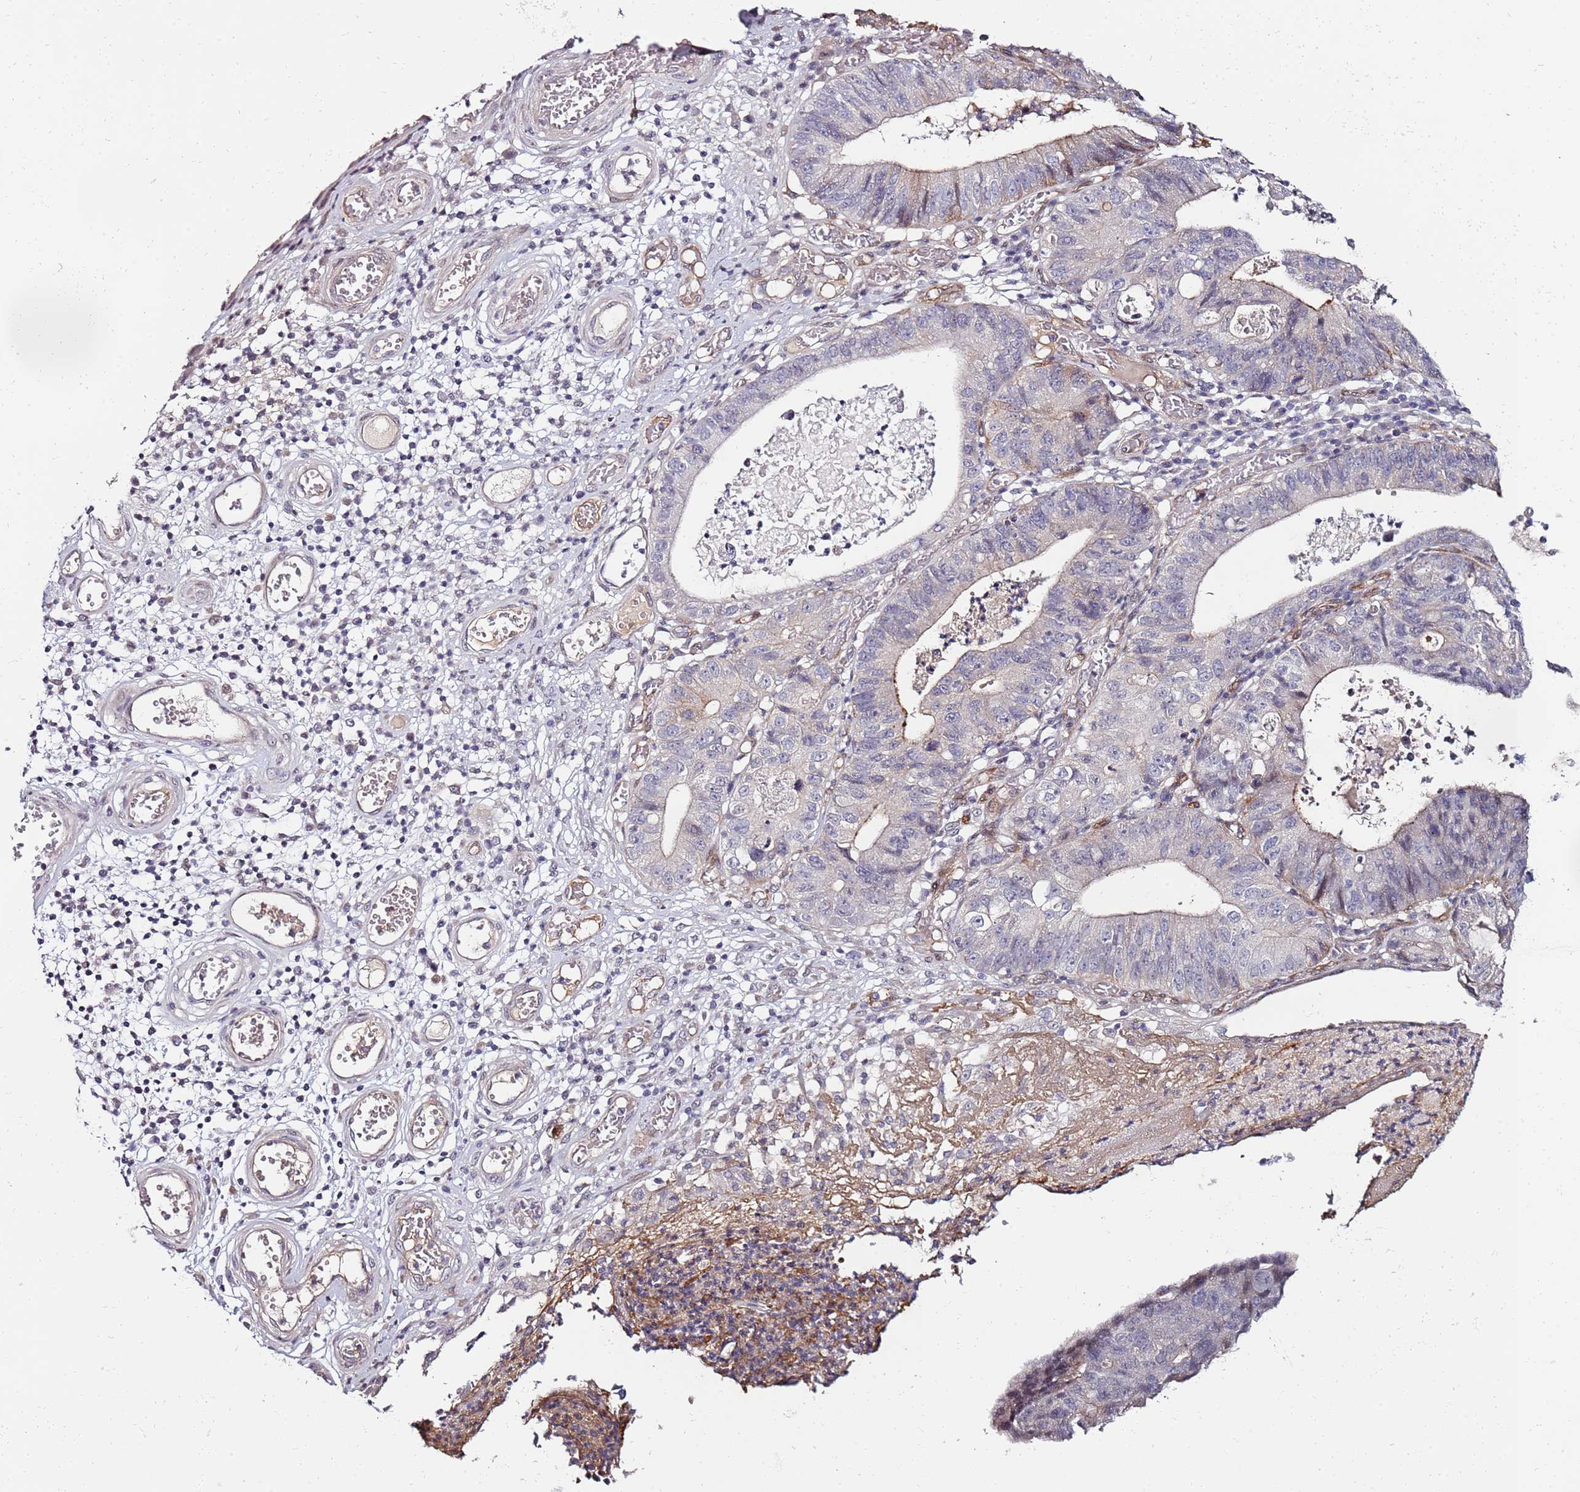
{"staining": {"intensity": "moderate", "quantity": "<25%", "location": "cytoplasmic/membranous"}, "tissue": "stomach cancer", "cell_type": "Tumor cells", "image_type": "cancer", "snomed": [{"axis": "morphology", "description": "Adenocarcinoma, NOS"}, {"axis": "topography", "description": "Stomach"}], "caption": "This histopathology image shows stomach adenocarcinoma stained with immunohistochemistry to label a protein in brown. The cytoplasmic/membranous of tumor cells show moderate positivity for the protein. Nuclei are counter-stained blue.", "gene": "DUSP28", "patient": {"sex": "male", "age": 59}}